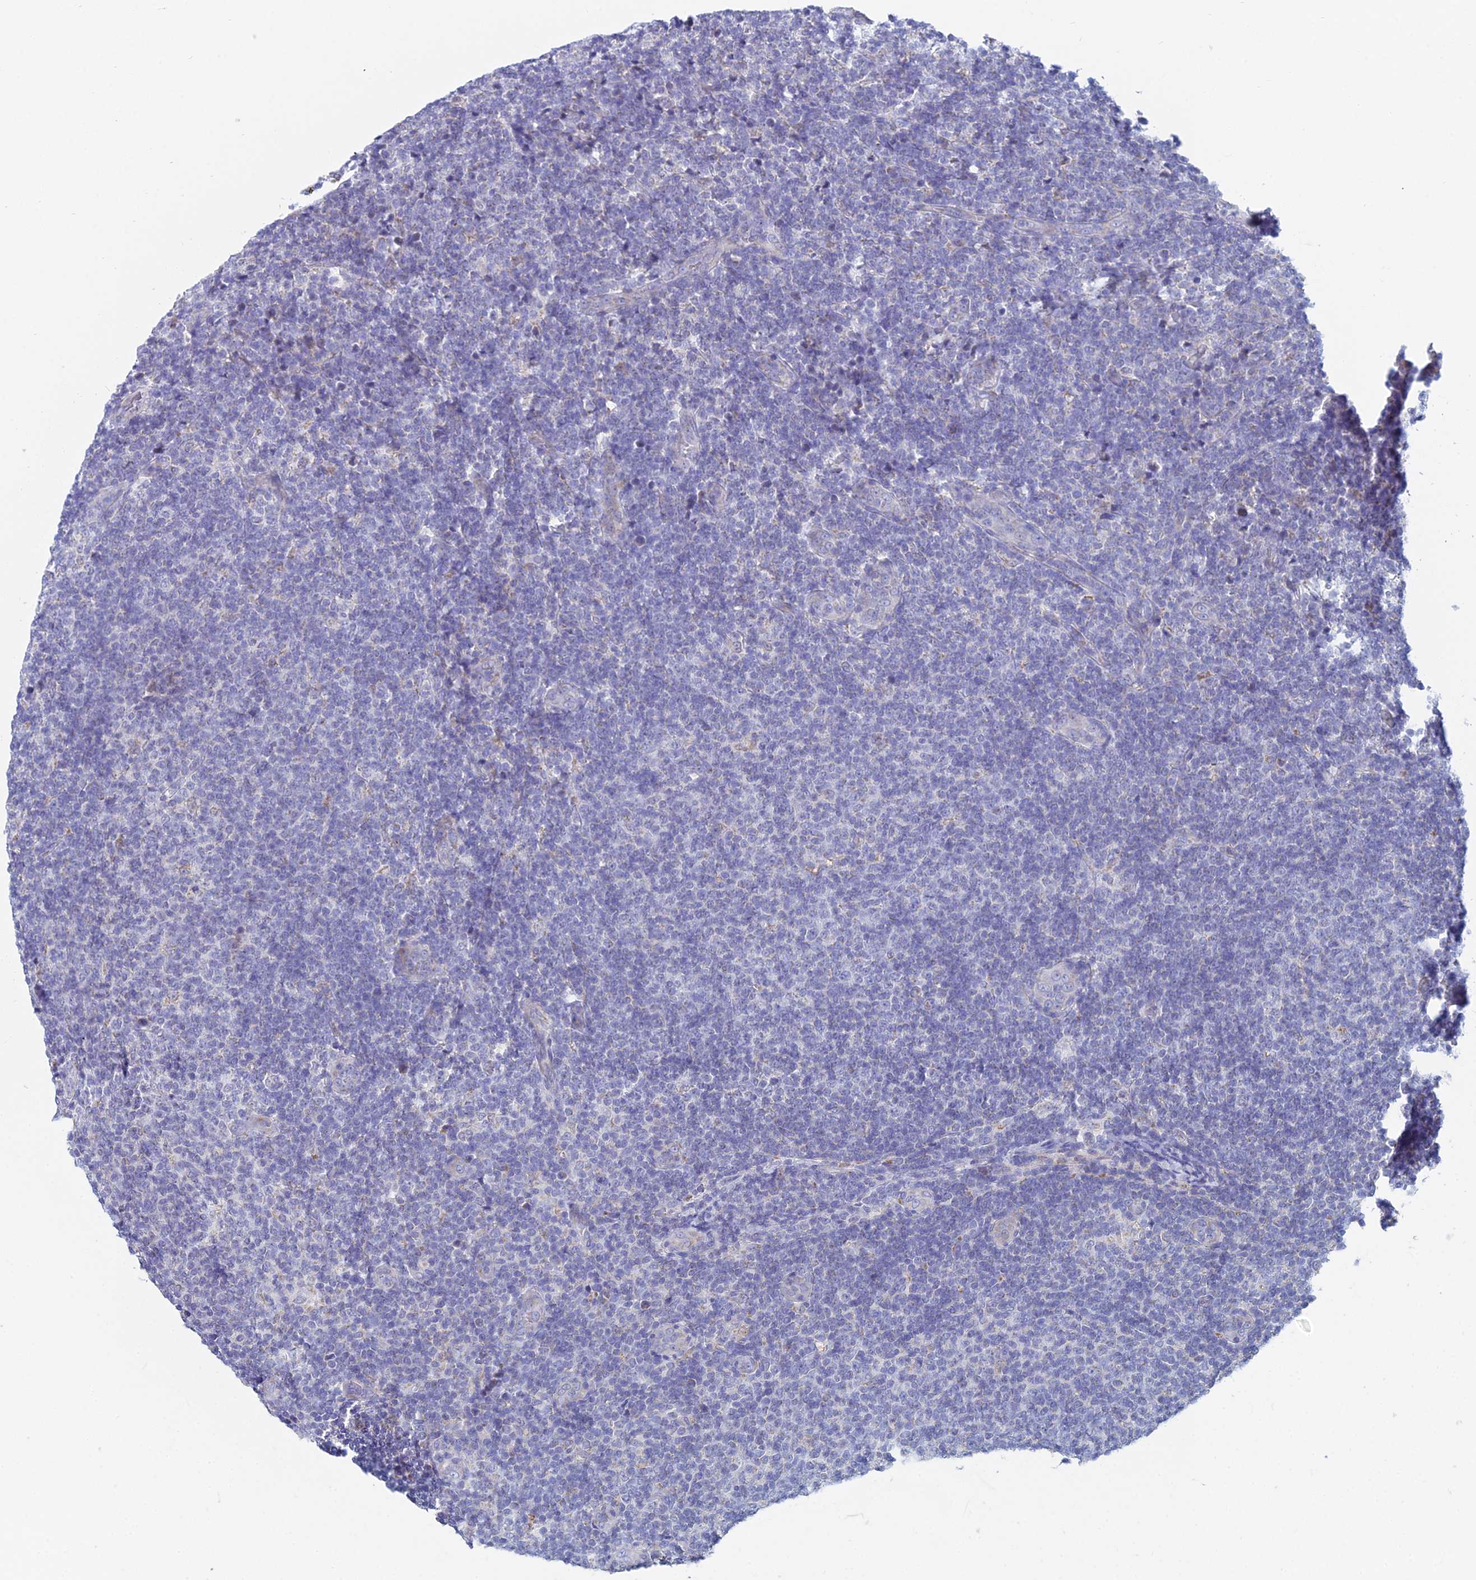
{"staining": {"intensity": "negative", "quantity": "none", "location": "none"}, "tissue": "lymphoma", "cell_type": "Tumor cells", "image_type": "cancer", "snomed": [{"axis": "morphology", "description": "Malignant lymphoma, non-Hodgkin's type, Low grade"}, {"axis": "topography", "description": "Lymph node"}], "caption": "There is no significant positivity in tumor cells of lymphoma.", "gene": "ACSM1", "patient": {"sex": "male", "age": 66}}